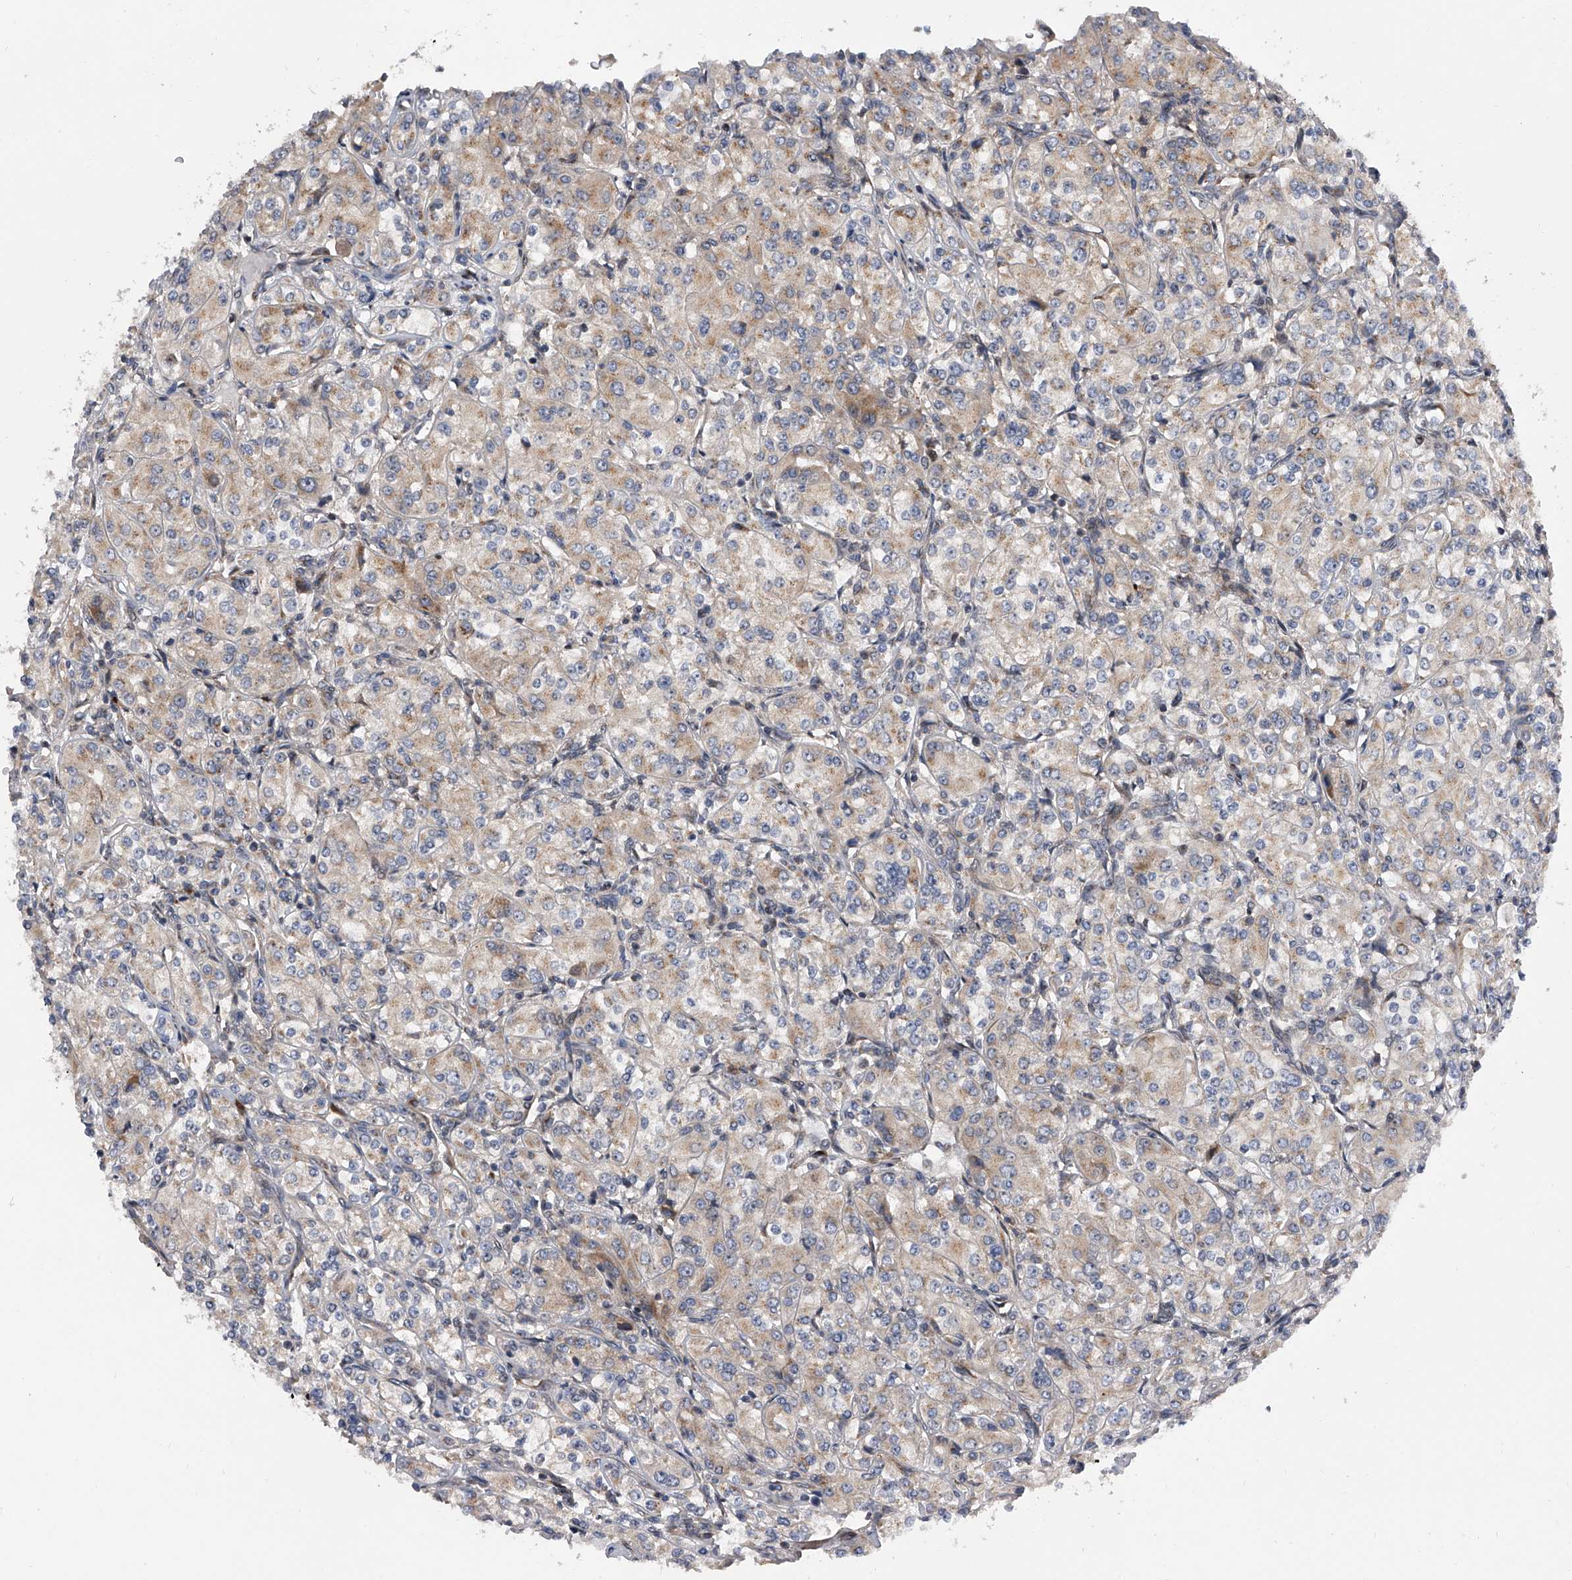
{"staining": {"intensity": "weak", "quantity": "<25%", "location": "cytoplasmic/membranous"}, "tissue": "renal cancer", "cell_type": "Tumor cells", "image_type": "cancer", "snomed": [{"axis": "morphology", "description": "Adenocarcinoma, NOS"}, {"axis": "topography", "description": "Kidney"}], "caption": "A histopathology image of renal adenocarcinoma stained for a protein demonstrates no brown staining in tumor cells.", "gene": "DLGAP2", "patient": {"sex": "male", "age": 77}}